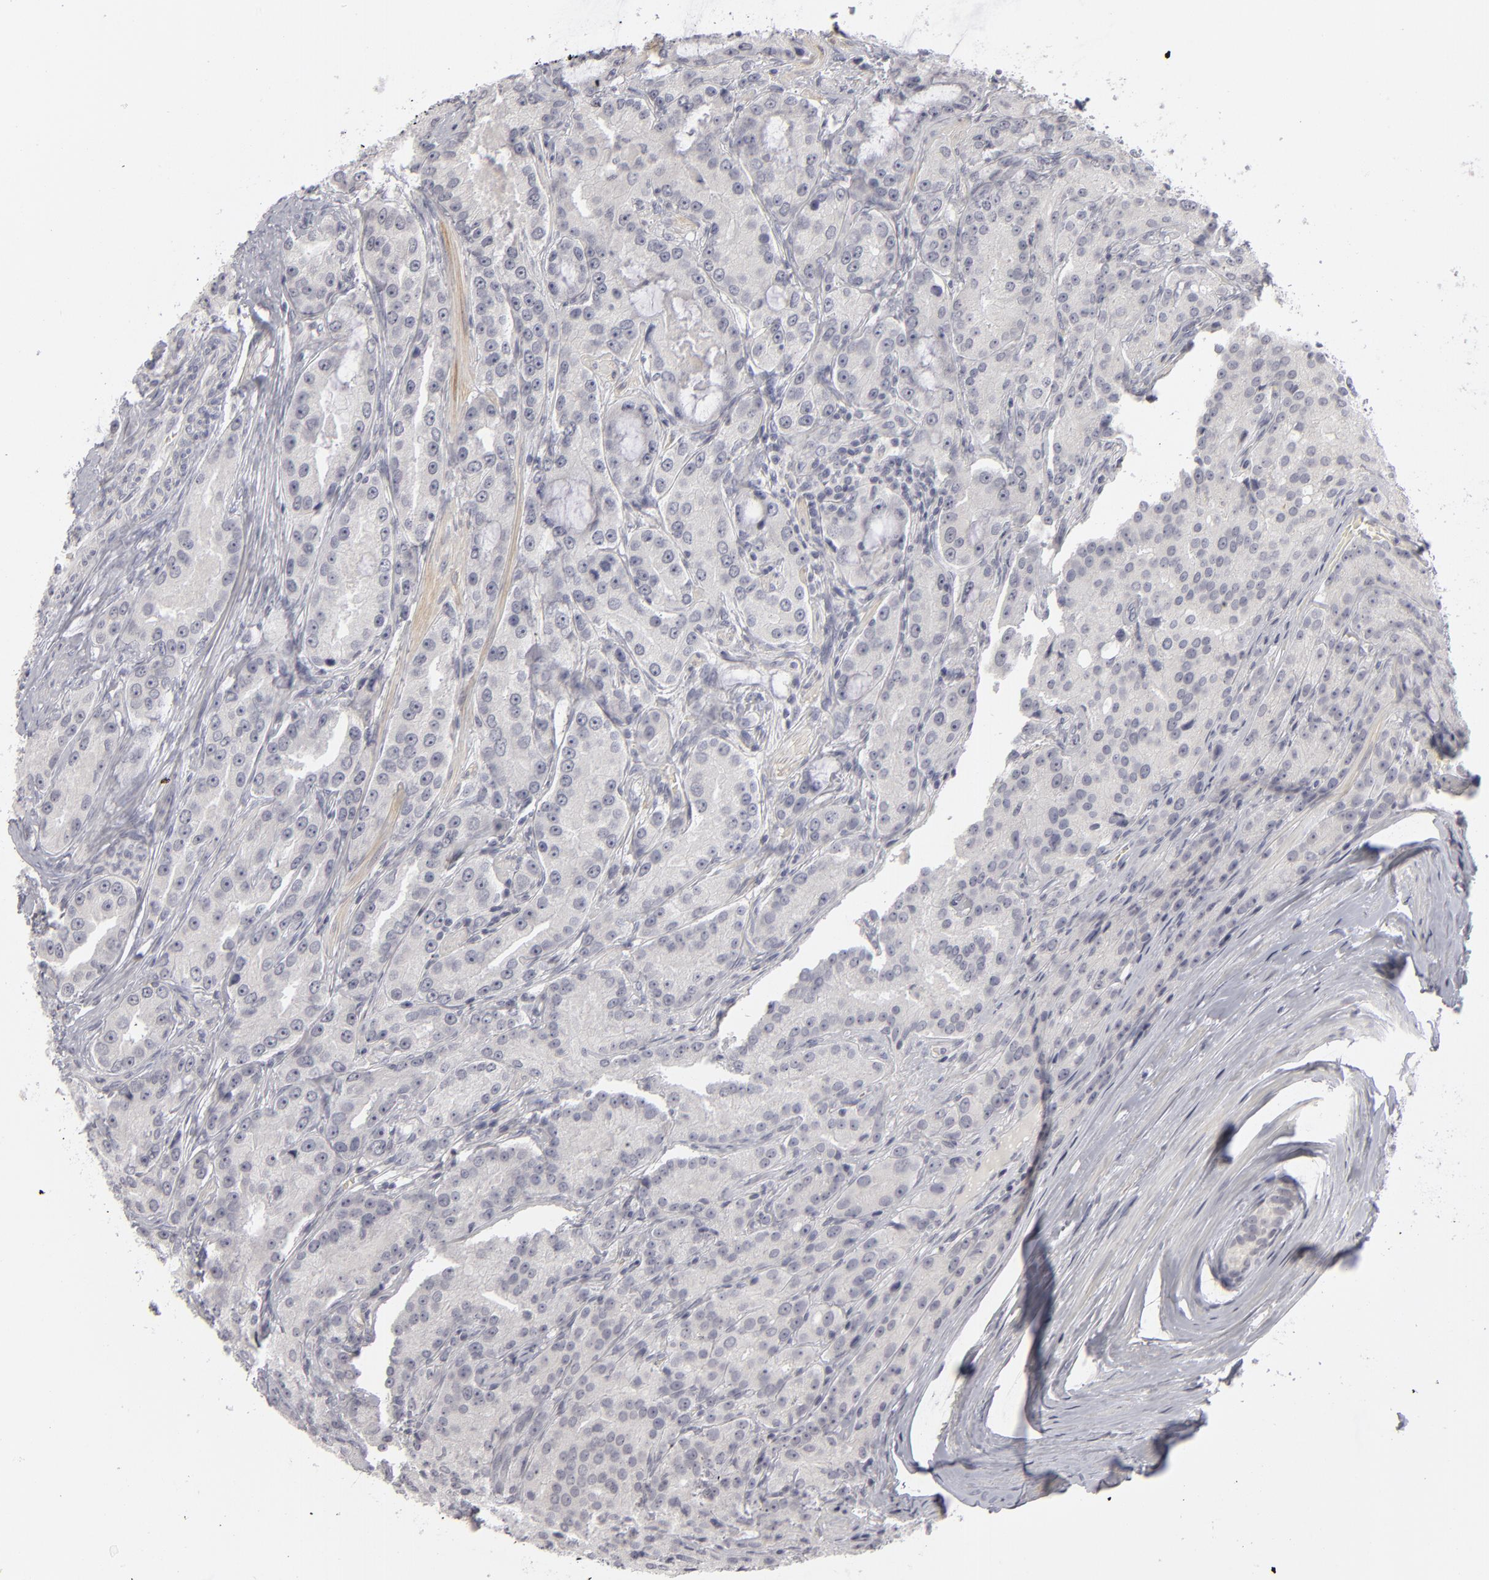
{"staining": {"intensity": "negative", "quantity": "none", "location": "none"}, "tissue": "prostate cancer", "cell_type": "Tumor cells", "image_type": "cancer", "snomed": [{"axis": "morphology", "description": "Adenocarcinoma, Medium grade"}, {"axis": "topography", "description": "Prostate"}], "caption": "Immunohistochemistry of human prostate cancer demonstrates no staining in tumor cells. (DAB IHC visualized using brightfield microscopy, high magnification).", "gene": "KIAA1210", "patient": {"sex": "male", "age": 72}}